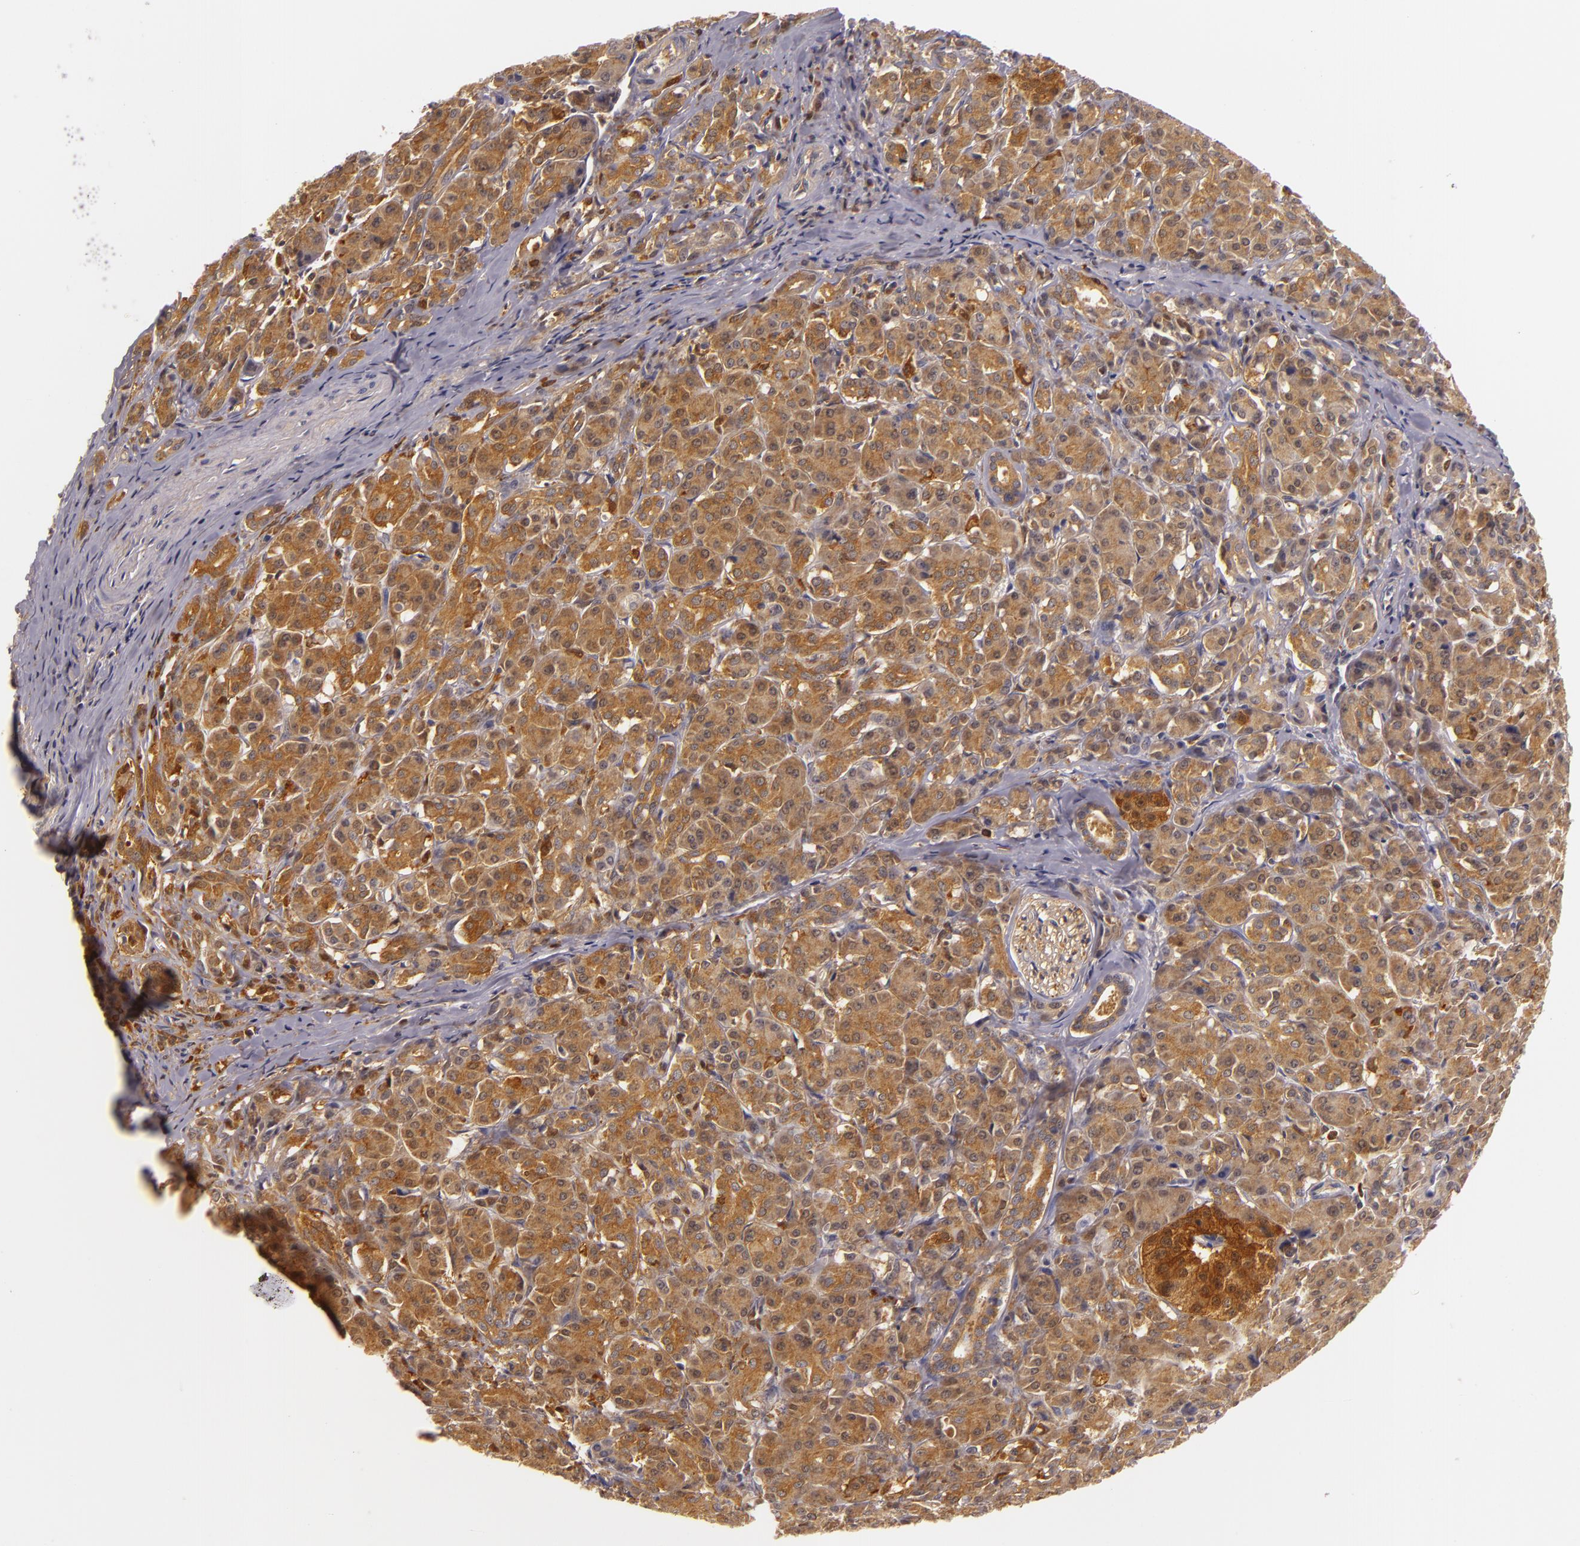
{"staining": {"intensity": "strong", "quantity": ">75%", "location": "cytoplasmic/membranous"}, "tissue": "pancreas", "cell_type": "Exocrine glandular cells", "image_type": "normal", "snomed": [{"axis": "morphology", "description": "Normal tissue, NOS"}, {"axis": "topography", "description": "Lymph node"}, {"axis": "topography", "description": "Pancreas"}], "caption": "Immunohistochemical staining of unremarkable pancreas exhibits high levels of strong cytoplasmic/membranous staining in approximately >75% of exocrine glandular cells.", "gene": "TOM1", "patient": {"sex": "male", "age": 59}}